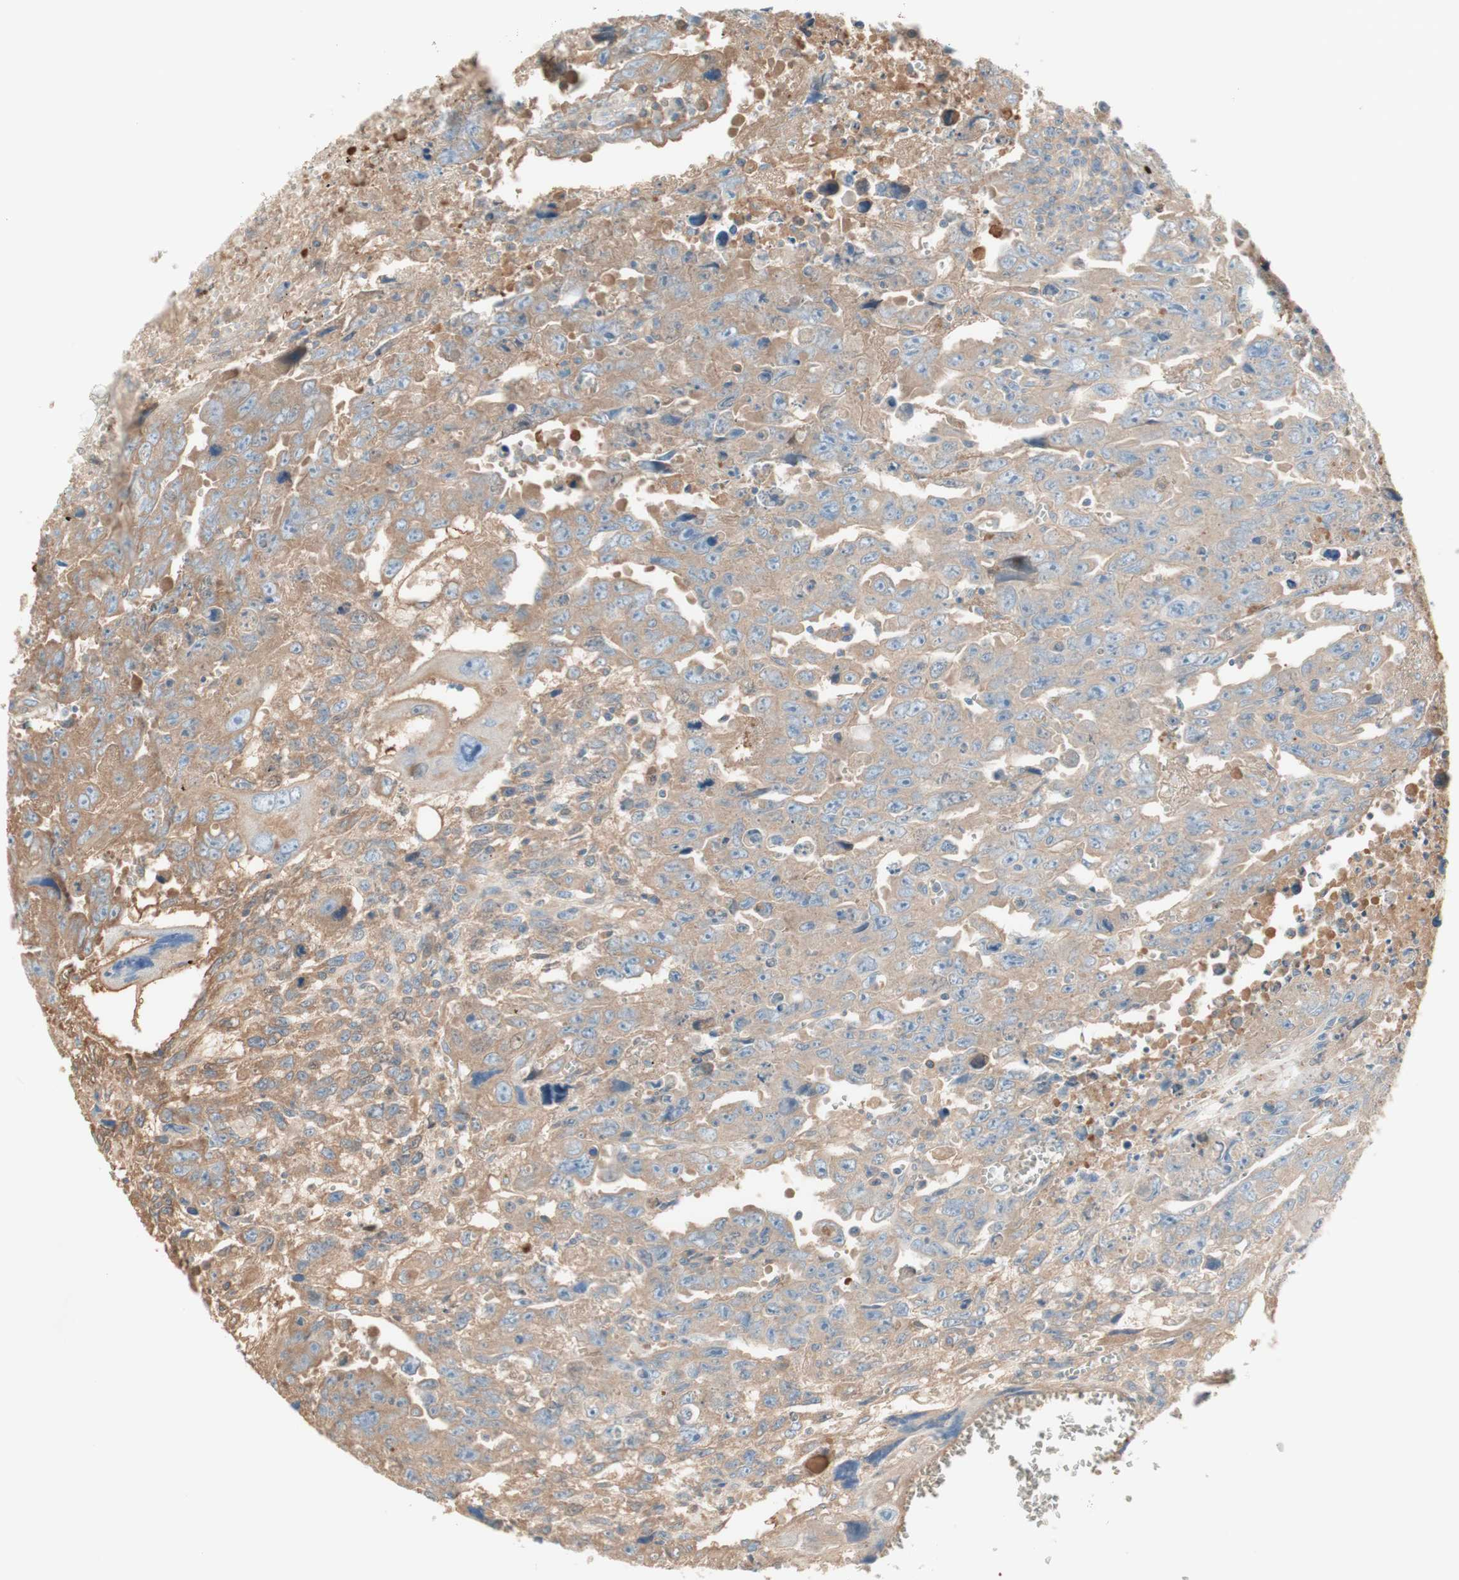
{"staining": {"intensity": "moderate", "quantity": "25%-75%", "location": "cytoplasmic/membranous"}, "tissue": "testis cancer", "cell_type": "Tumor cells", "image_type": "cancer", "snomed": [{"axis": "morphology", "description": "Carcinoma, Embryonal, NOS"}, {"axis": "topography", "description": "Testis"}], "caption": "A brown stain shows moderate cytoplasmic/membranous staining of a protein in testis cancer (embryonal carcinoma) tumor cells. The staining is performed using DAB brown chromogen to label protein expression. The nuclei are counter-stained blue using hematoxylin.", "gene": "KNG1", "patient": {"sex": "male", "age": 28}}